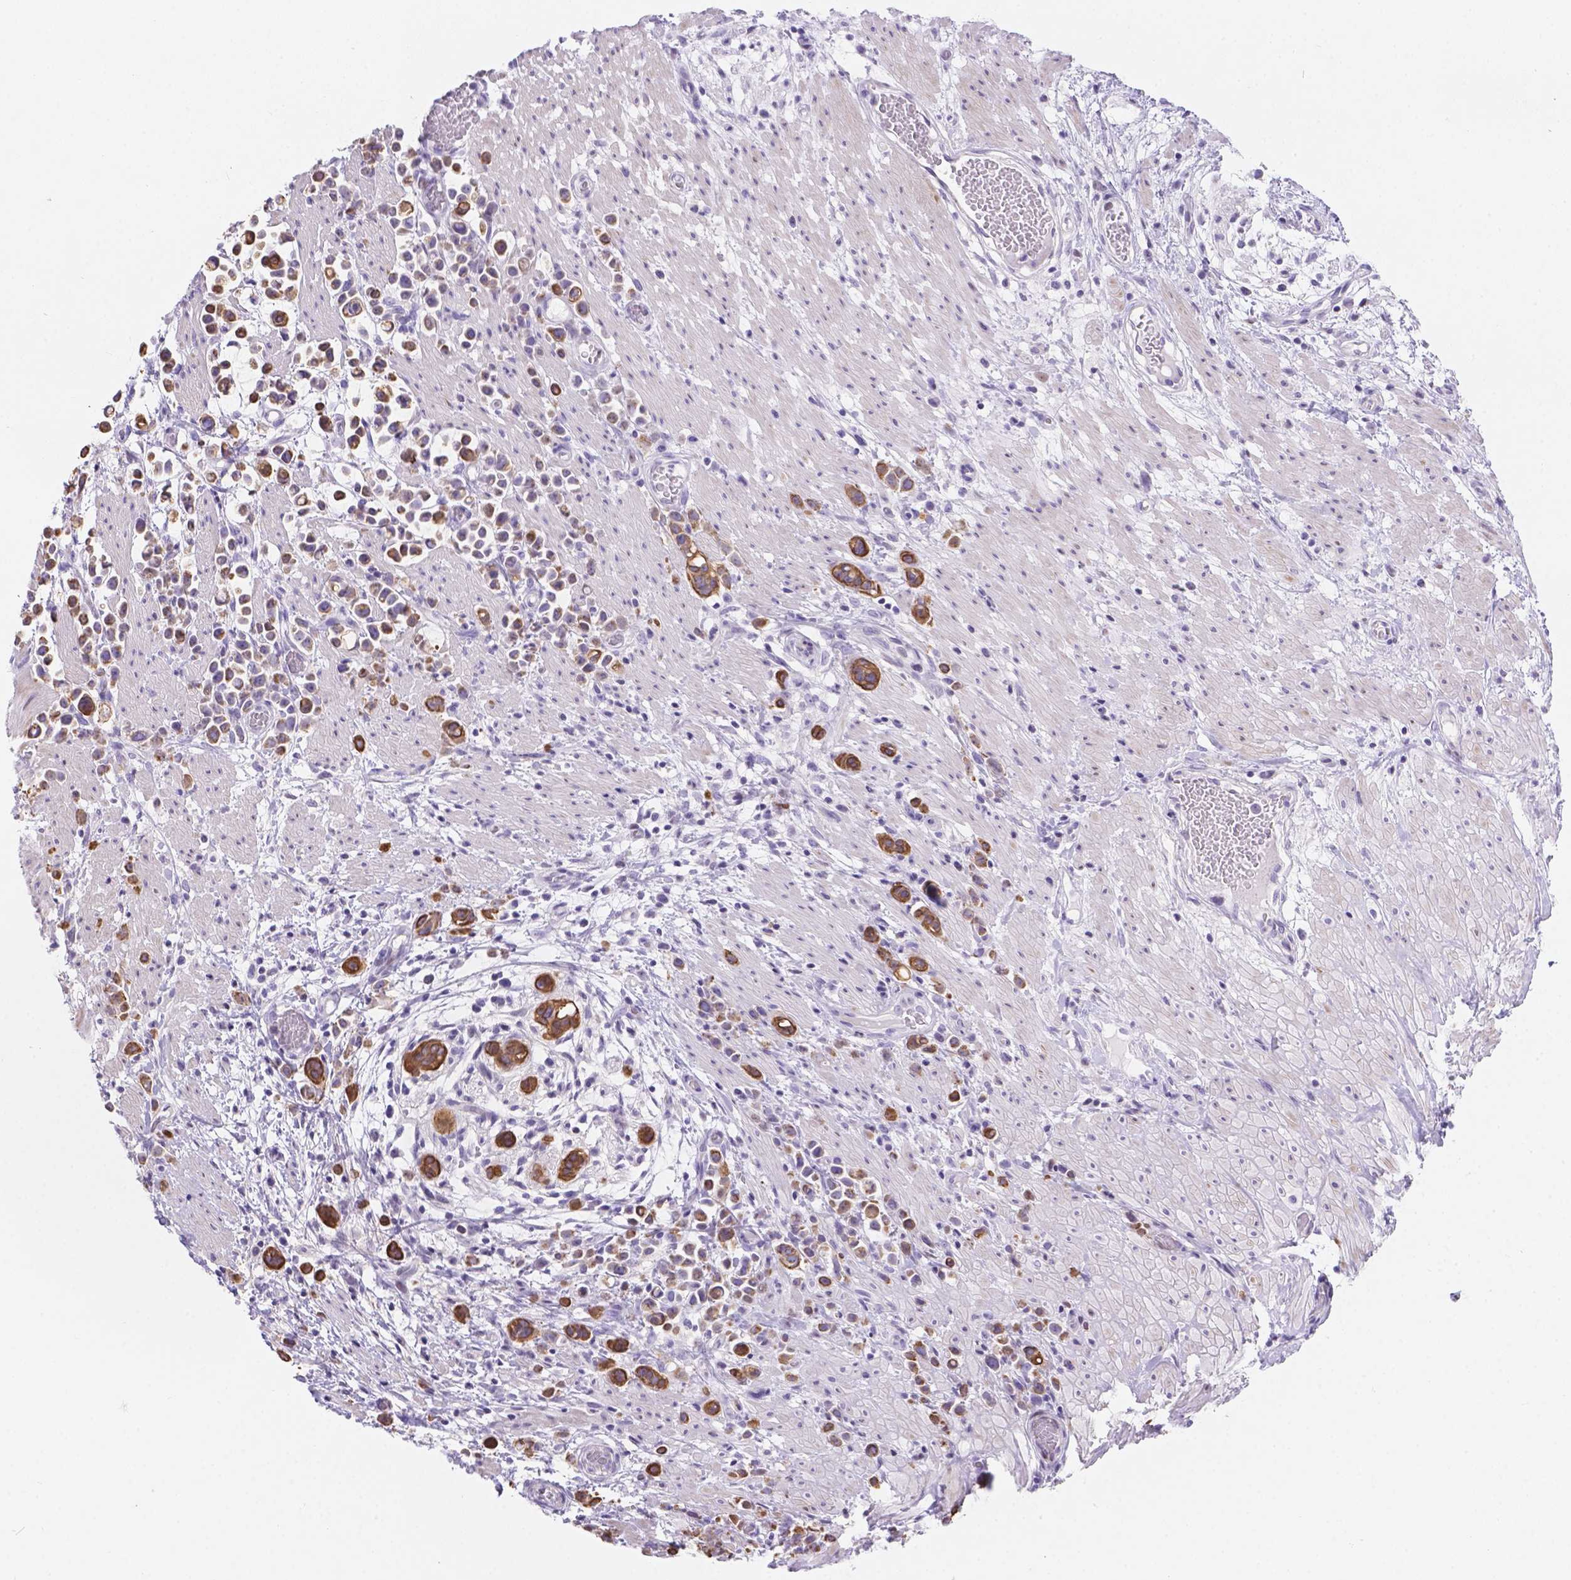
{"staining": {"intensity": "strong", "quantity": ">75%", "location": "cytoplasmic/membranous"}, "tissue": "stomach cancer", "cell_type": "Tumor cells", "image_type": "cancer", "snomed": [{"axis": "morphology", "description": "Adenocarcinoma, NOS"}, {"axis": "topography", "description": "Stomach"}], "caption": "Adenocarcinoma (stomach) stained with IHC shows strong cytoplasmic/membranous expression in approximately >75% of tumor cells.", "gene": "DMWD", "patient": {"sex": "male", "age": 82}}